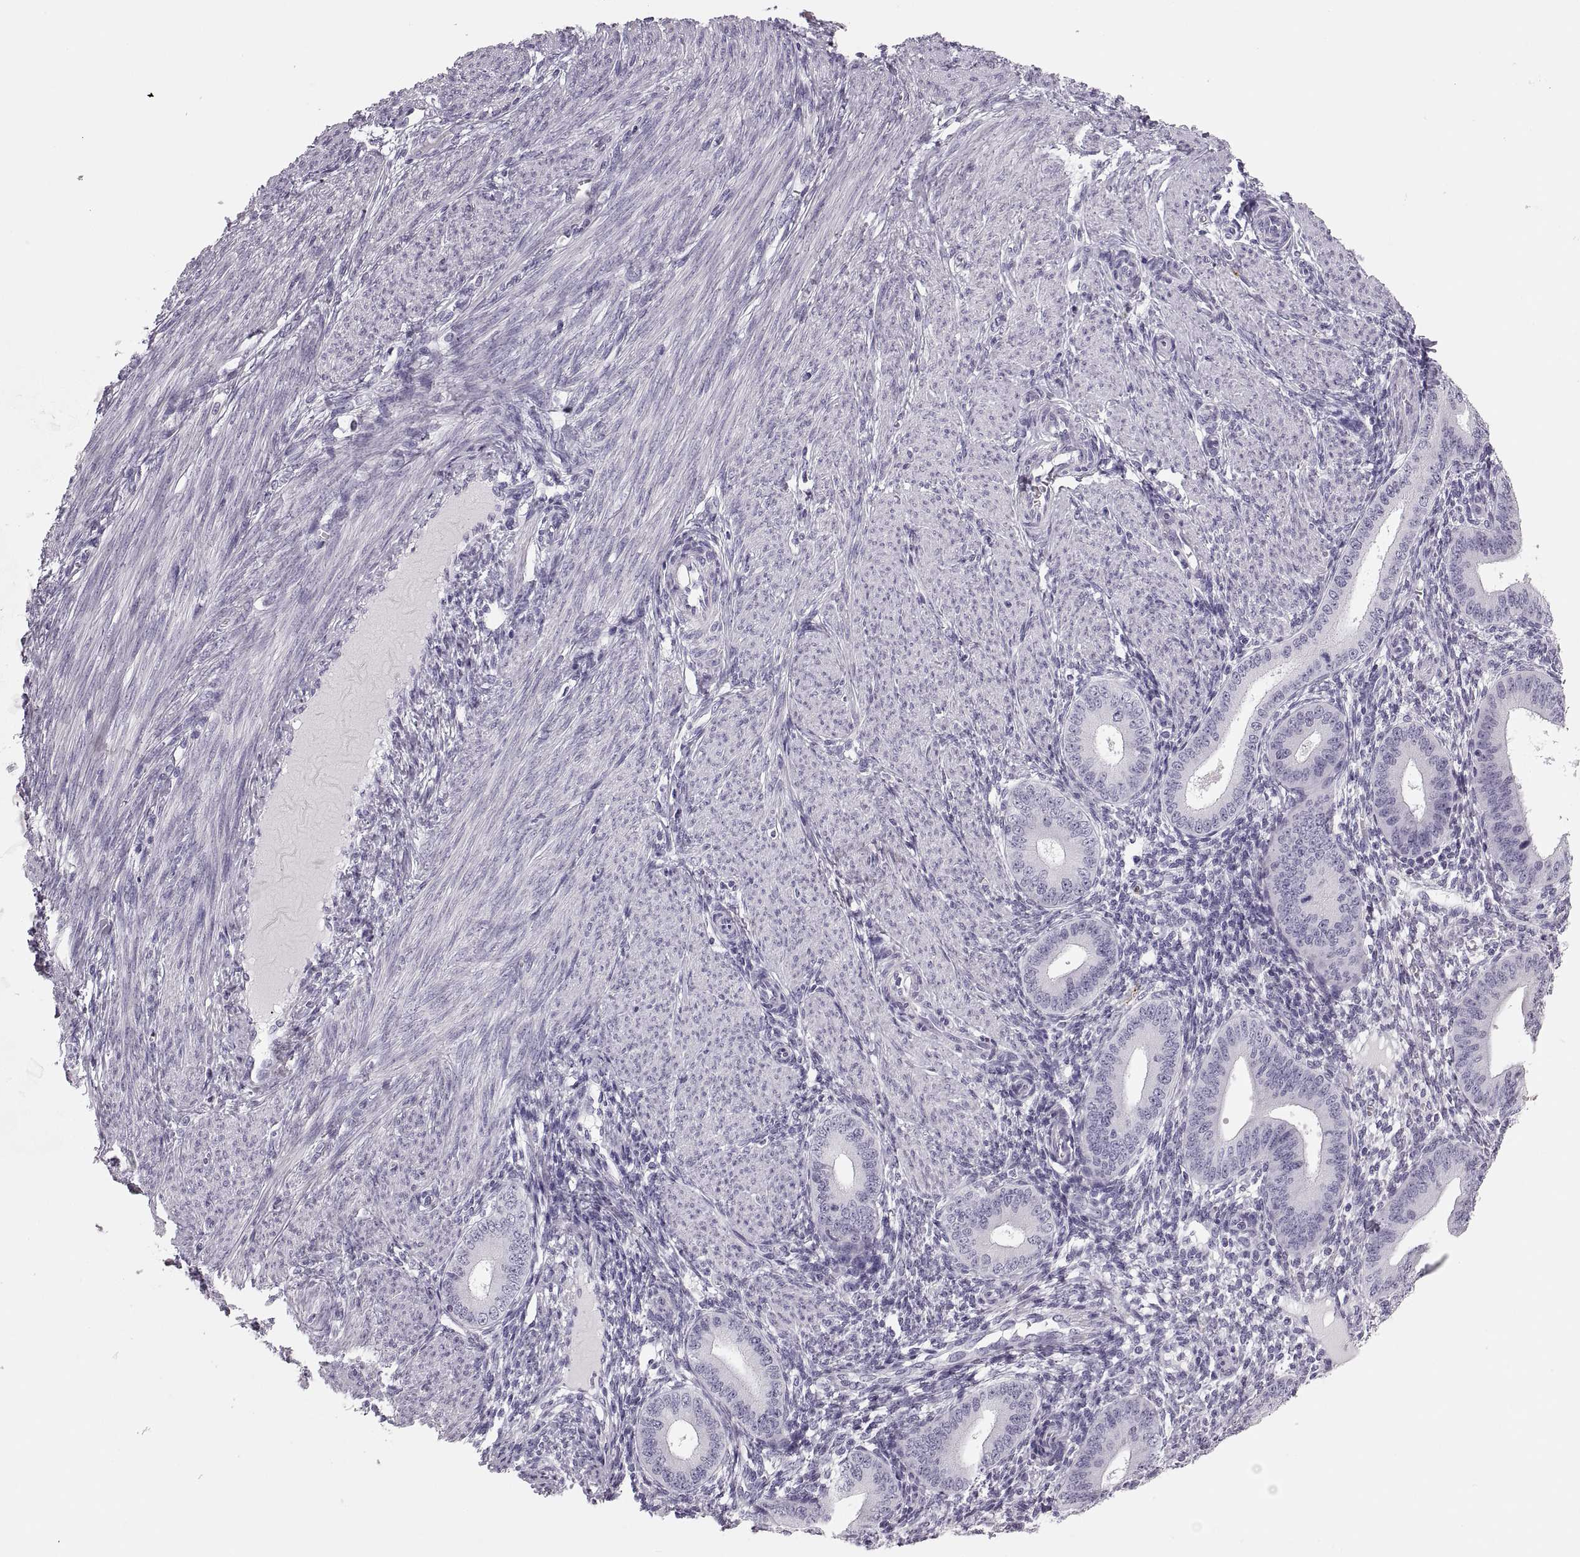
{"staining": {"intensity": "negative", "quantity": "none", "location": "none"}, "tissue": "endometrium", "cell_type": "Cells in endometrial stroma", "image_type": "normal", "snomed": [{"axis": "morphology", "description": "Normal tissue, NOS"}, {"axis": "topography", "description": "Endometrium"}], "caption": "There is no significant expression in cells in endometrial stroma of endometrium. The staining was performed using DAB (3,3'-diaminobenzidine) to visualize the protein expression in brown, while the nuclei were stained in blue with hematoxylin (Magnification: 20x).", "gene": "MILR1", "patient": {"sex": "female", "age": 39}}